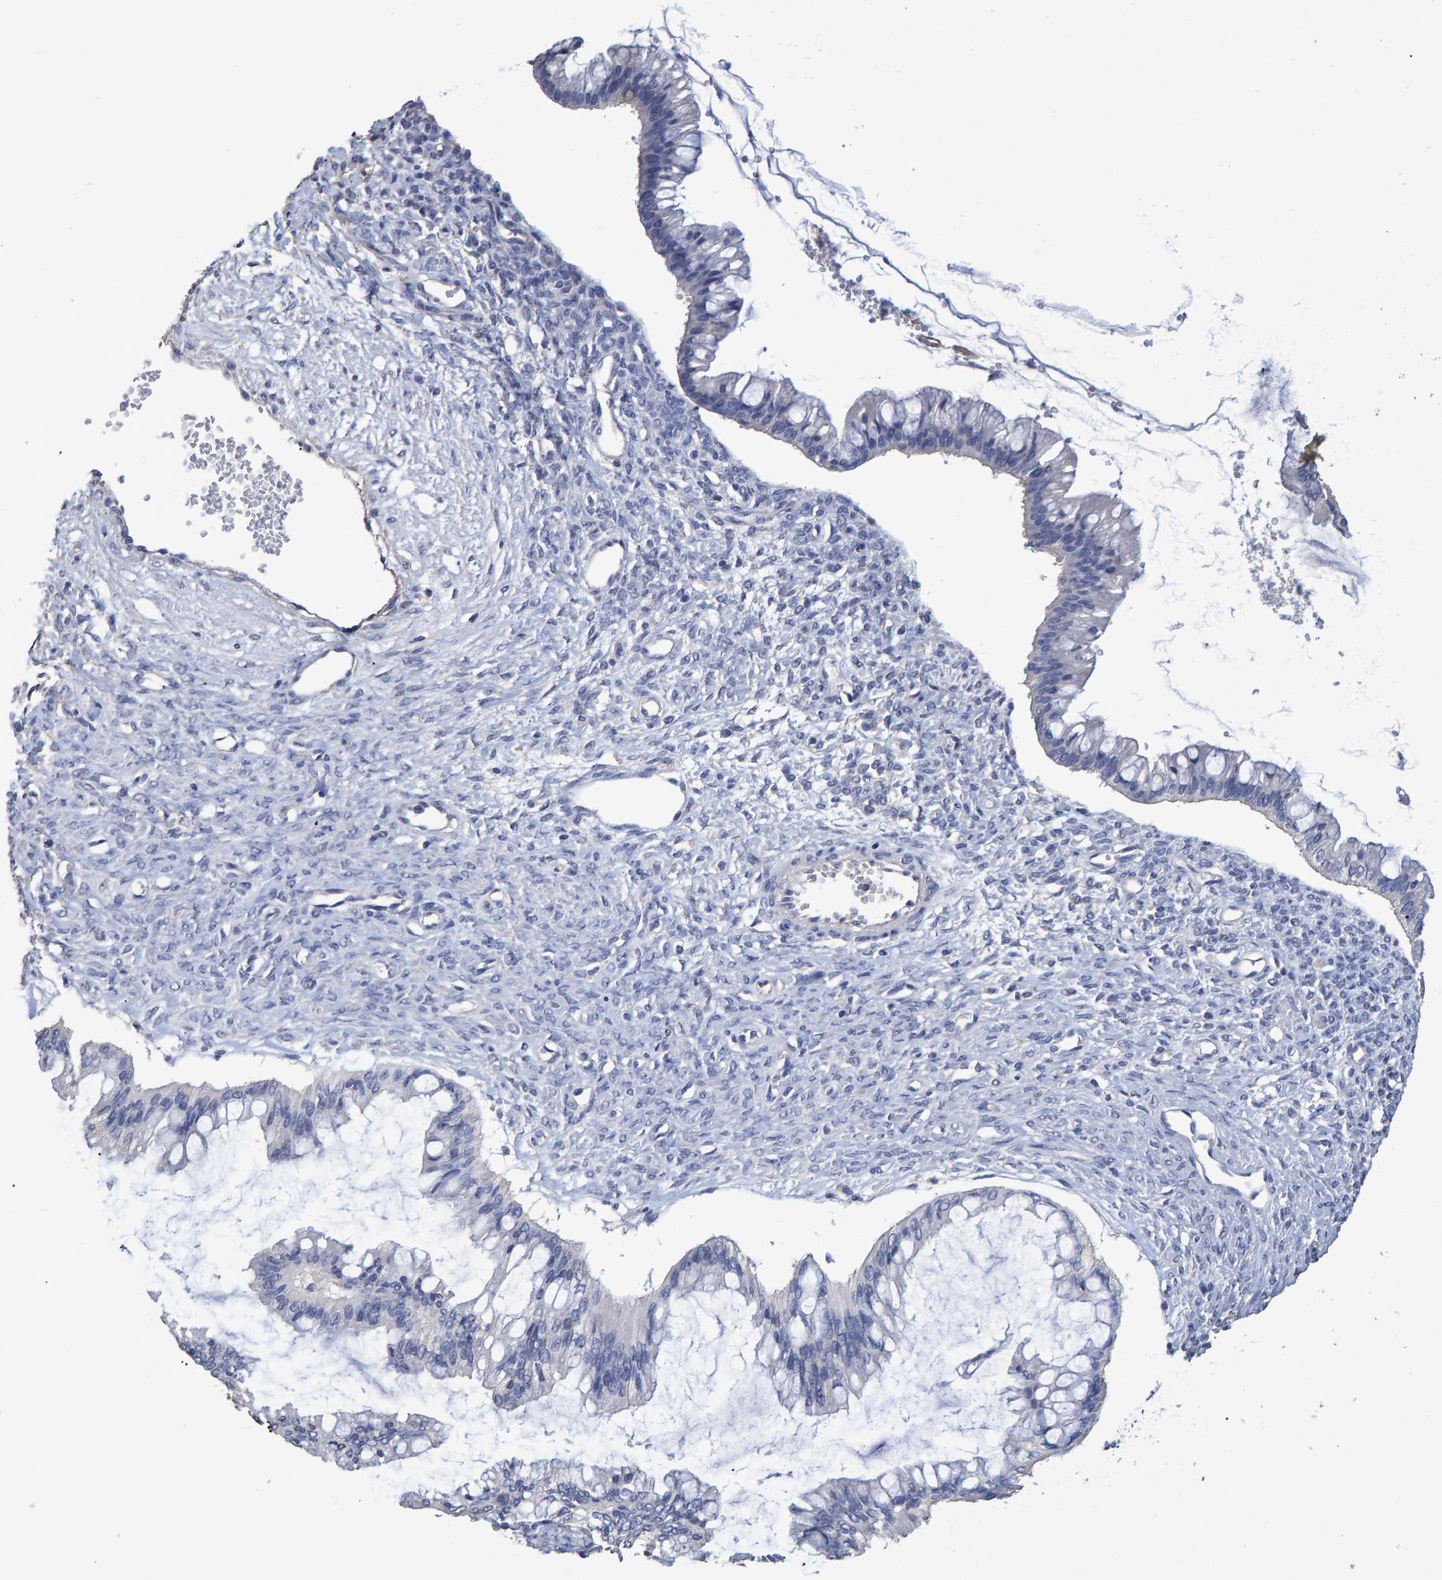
{"staining": {"intensity": "negative", "quantity": "none", "location": "none"}, "tissue": "ovarian cancer", "cell_type": "Tumor cells", "image_type": "cancer", "snomed": [{"axis": "morphology", "description": "Cystadenocarcinoma, mucinous, NOS"}, {"axis": "topography", "description": "Ovary"}], "caption": "There is no significant staining in tumor cells of ovarian mucinous cystadenocarcinoma.", "gene": "HEMGN", "patient": {"sex": "female", "age": 73}}